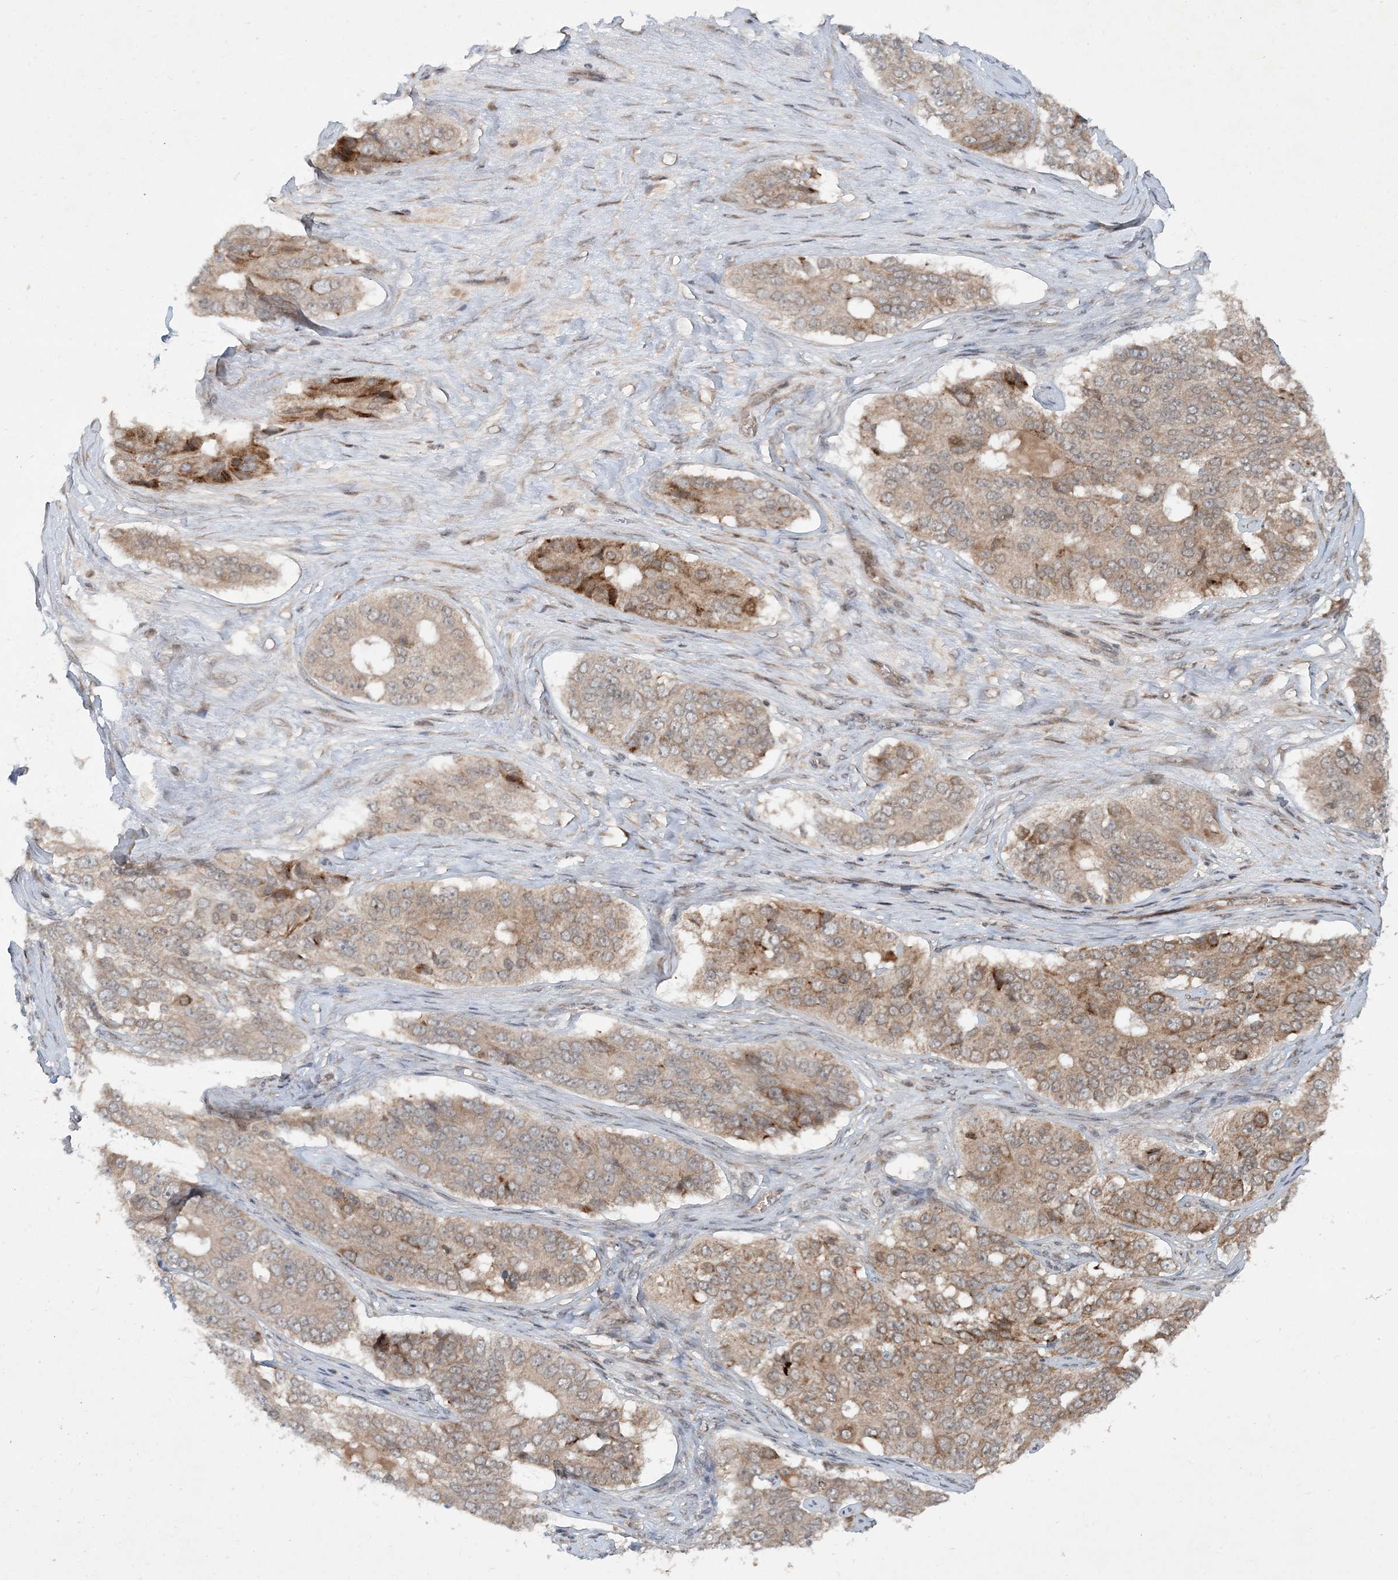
{"staining": {"intensity": "moderate", "quantity": "<25%", "location": "cytoplasmic/membranous"}, "tissue": "ovarian cancer", "cell_type": "Tumor cells", "image_type": "cancer", "snomed": [{"axis": "morphology", "description": "Carcinoma, endometroid"}, {"axis": "topography", "description": "Ovary"}], "caption": "This histopathology image reveals ovarian endometroid carcinoma stained with immunohistochemistry (IHC) to label a protein in brown. The cytoplasmic/membranous of tumor cells show moderate positivity for the protein. Nuclei are counter-stained blue.", "gene": "UBR3", "patient": {"sex": "female", "age": 51}}